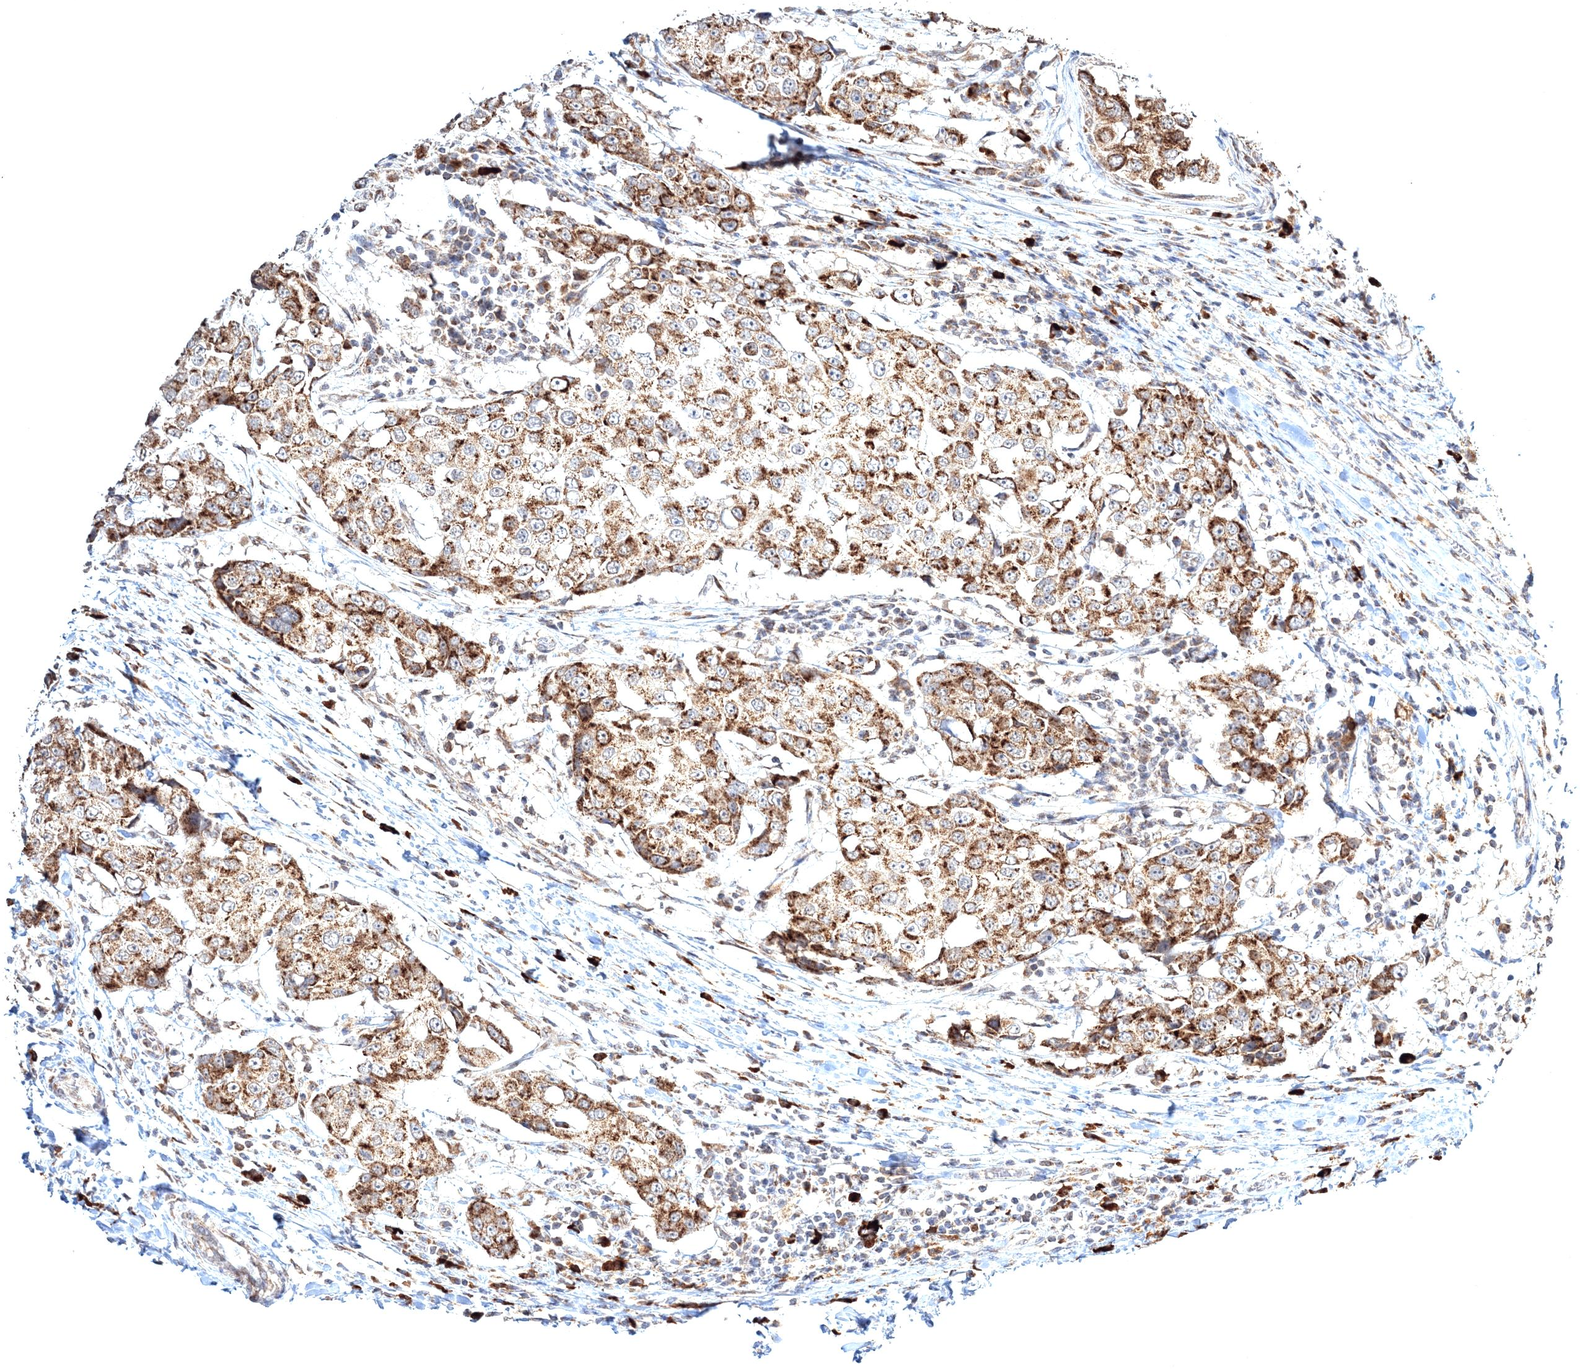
{"staining": {"intensity": "moderate", "quantity": ">75%", "location": "cytoplasmic/membranous"}, "tissue": "breast cancer", "cell_type": "Tumor cells", "image_type": "cancer", "snomed": [{"axis": "morphology", "description": "Duct carcinoma"}, {"axis": "topography", "description": "Breast"}], "caption": "Breast cancer stained for a protein (brown) exhibits moderate cytoplasmic/membranous positive positivity in about >75% of tumor cells.", "gene": "PEX13", "patient": {"sex": "female", "age": 27}}